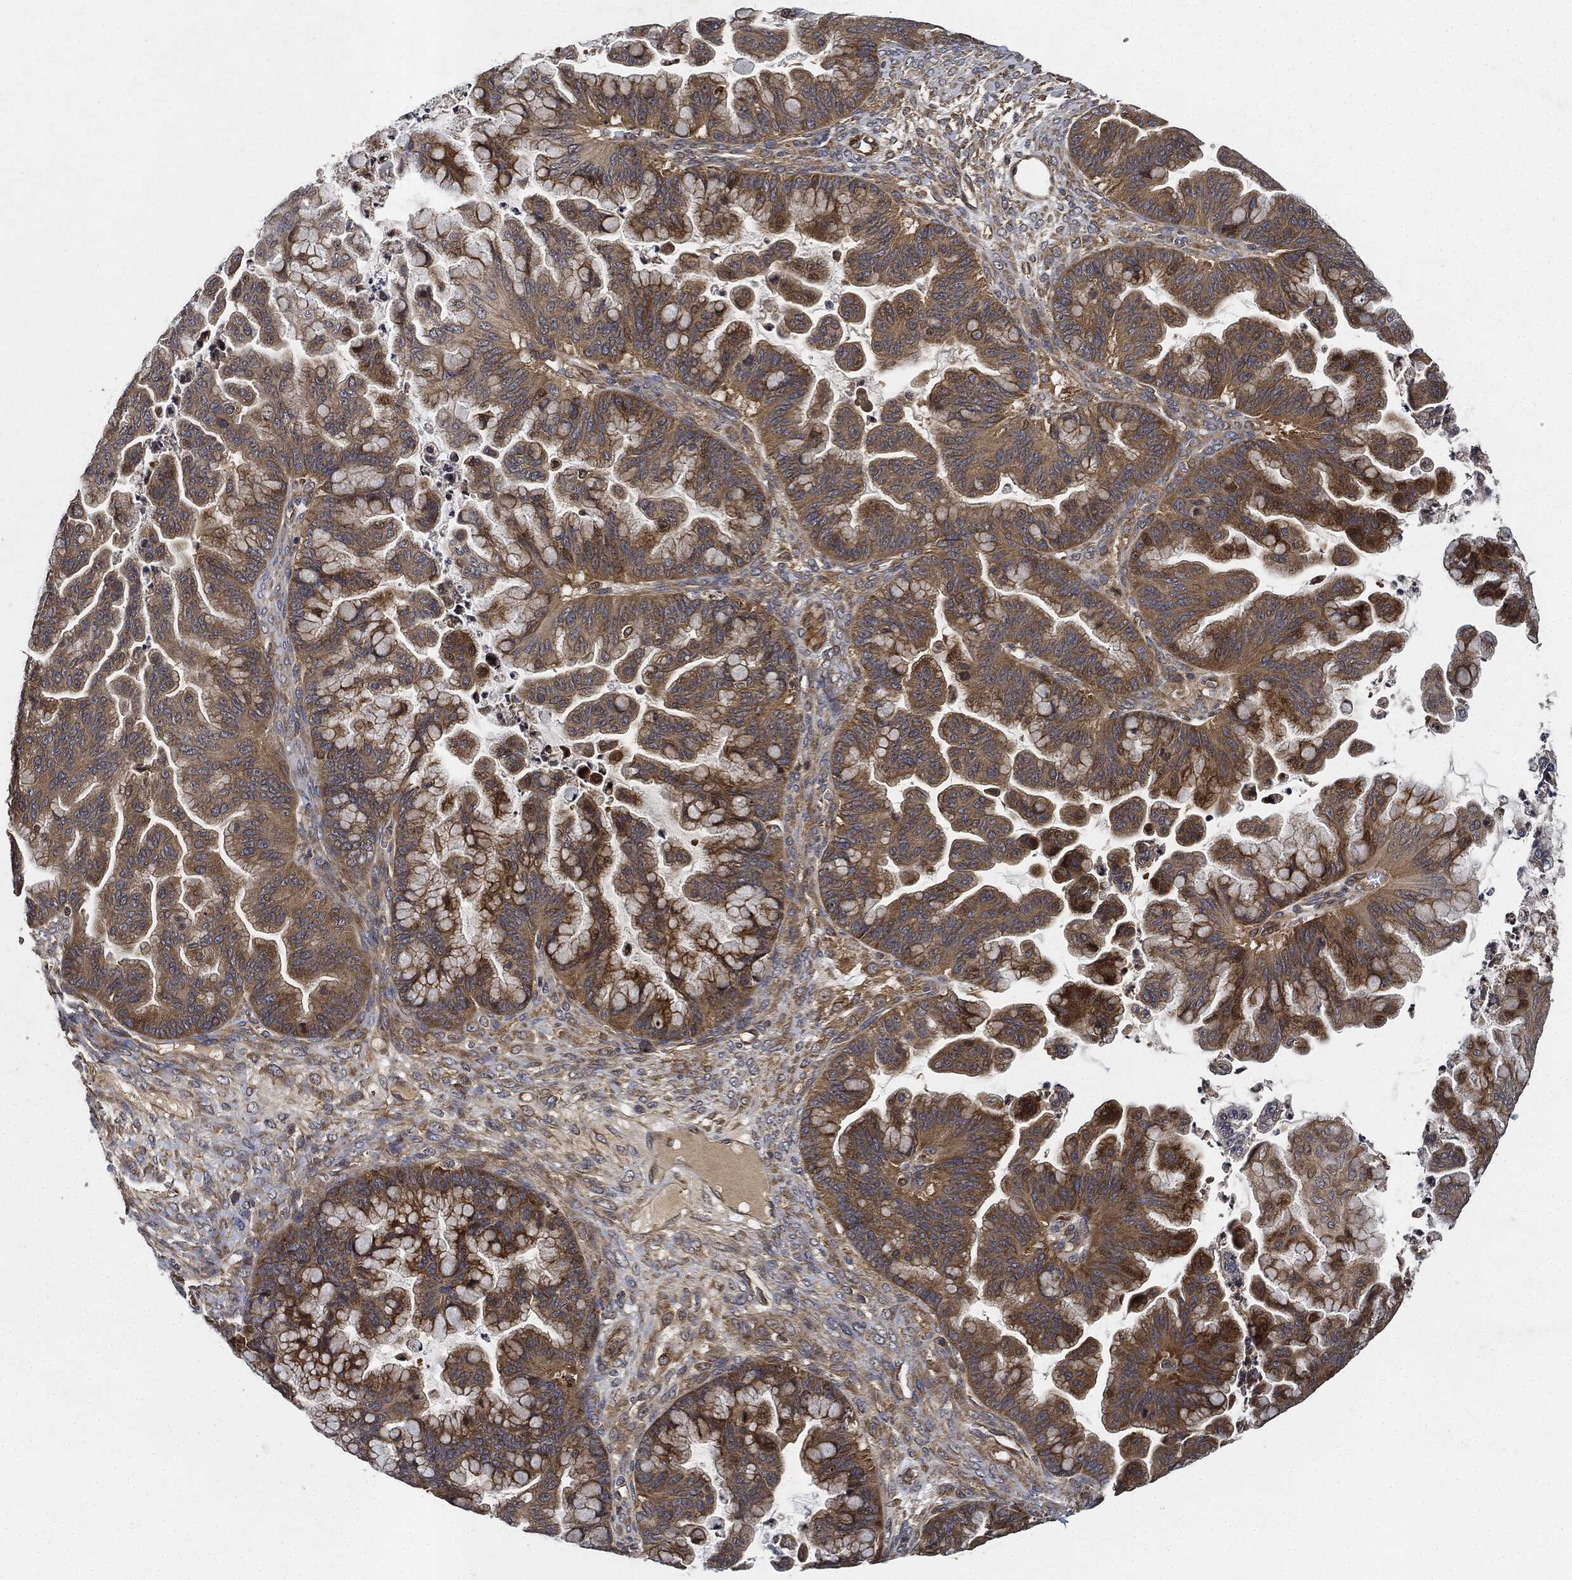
{"staining": {"intensity": "moderate", "quantity": ">75%", "location": "cytoplasmic/membranous"}, "tissue": "ovarian cancer", "cell_type": "Tumor cells", "image_type": "cancer", "snomed": [{"axis": "morphology", "description": "Cystadenocarcinoma, mucinous, NOS"}, {"axis": "topography", "description": "Ovary"}], "caption": "Immunohistochemistry (IHC) micrograph of ovarian mucinous cystadenocarcinoma stained for a protein (brown), which demonstrates medium levels of moderate cytoplasmic/membranous positivity in about >75% of tumor cells.", "gene": "MLST8", "patient": {"sex": "female", "age": 67}}